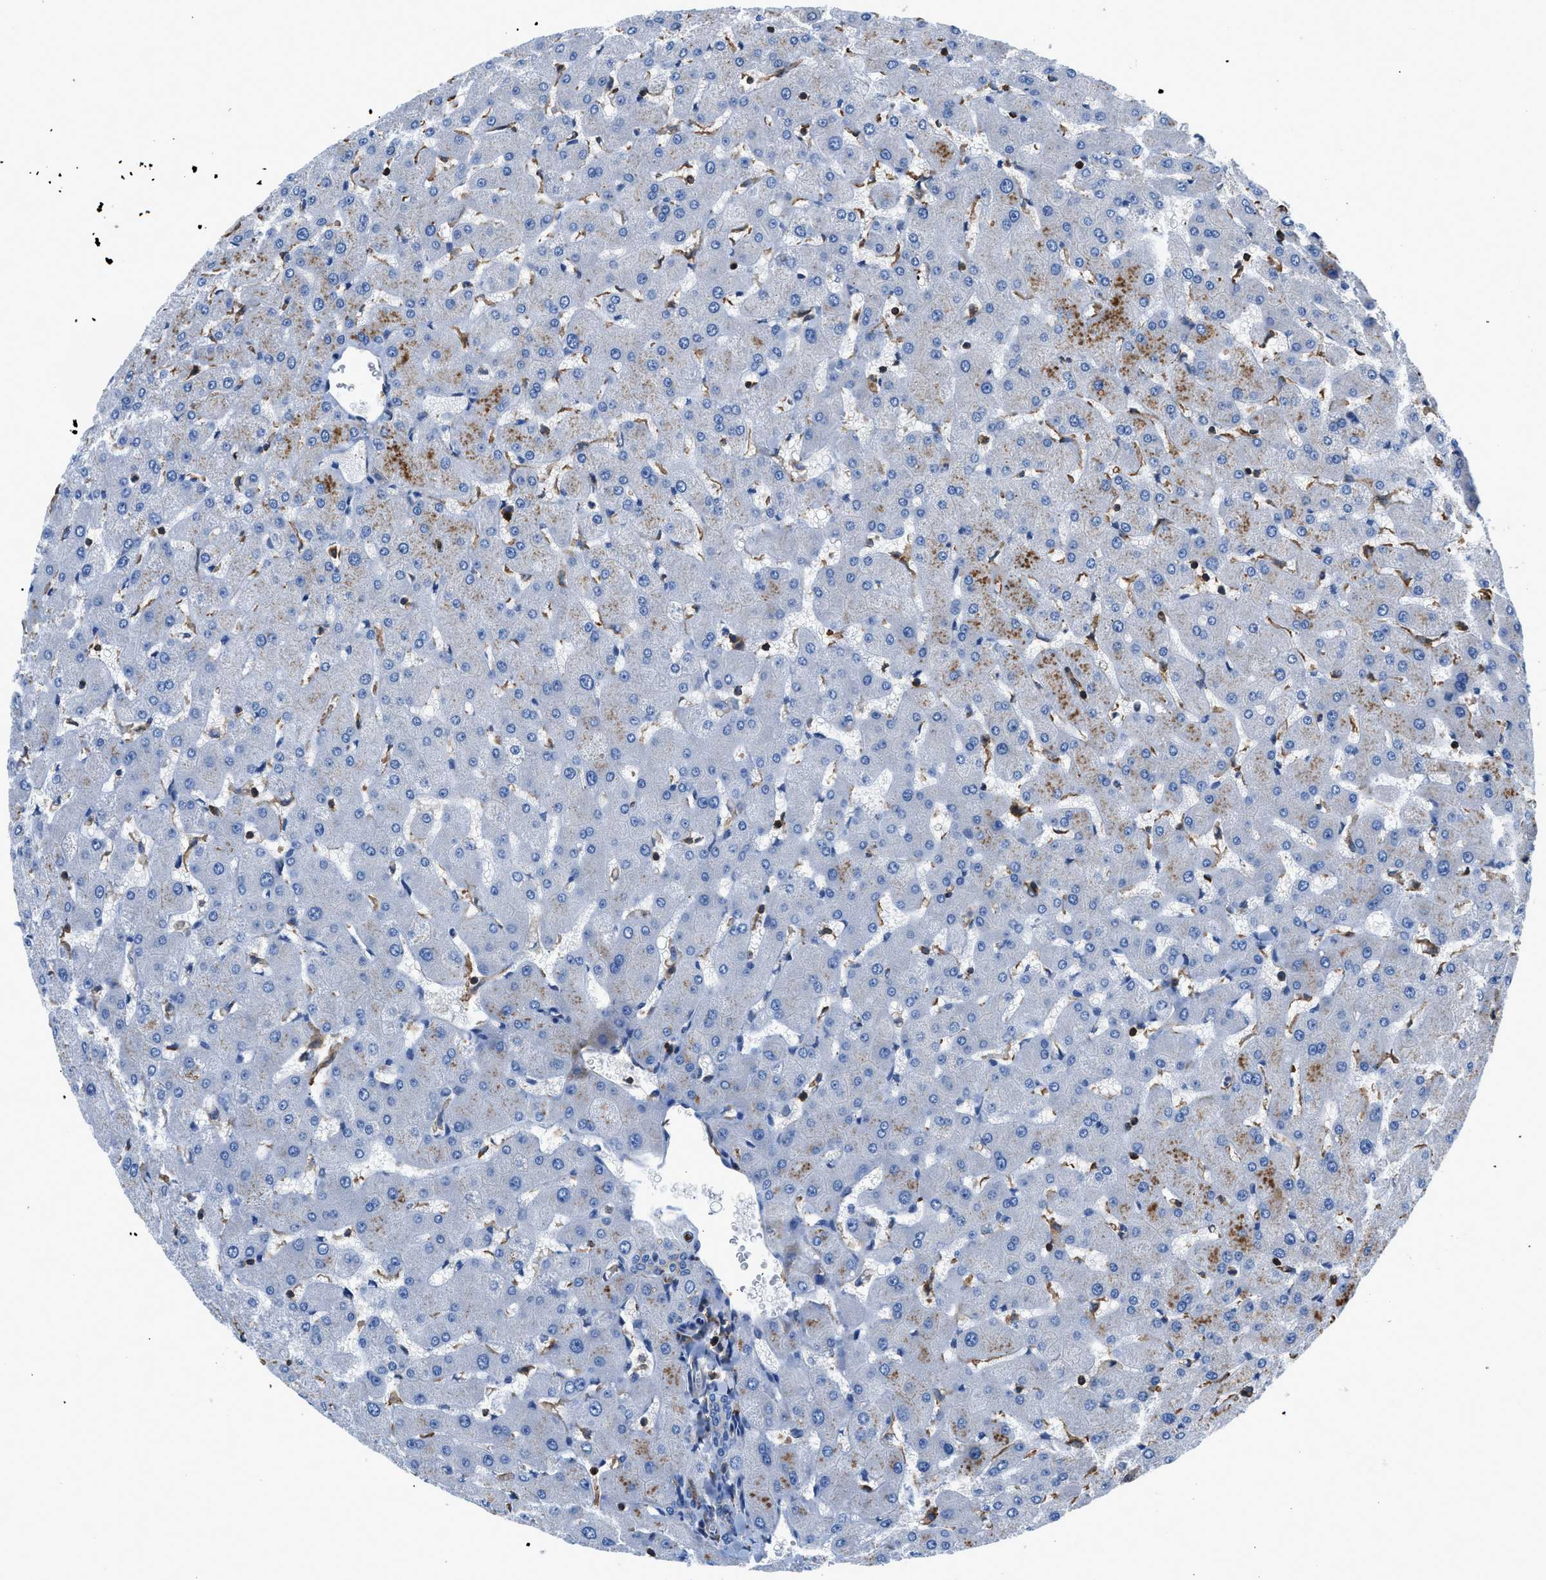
{"staining": {"intensity": "negative", "quantity": "none", "location": "none"}, "tissue": "liver", "cell_type": "Cholangiocytes", "image_type": "normal", "snomed": [{"axis": "morphology", "description": "Normal tissue, NOS"}, {"axis": "topography", "description": "Liver"}], "caption": "A micrograph of human liver is negative for staining in cholangiocytes.", "gene": "ATP6V0D1", "patient": {"sex": "female", "age": 63}}